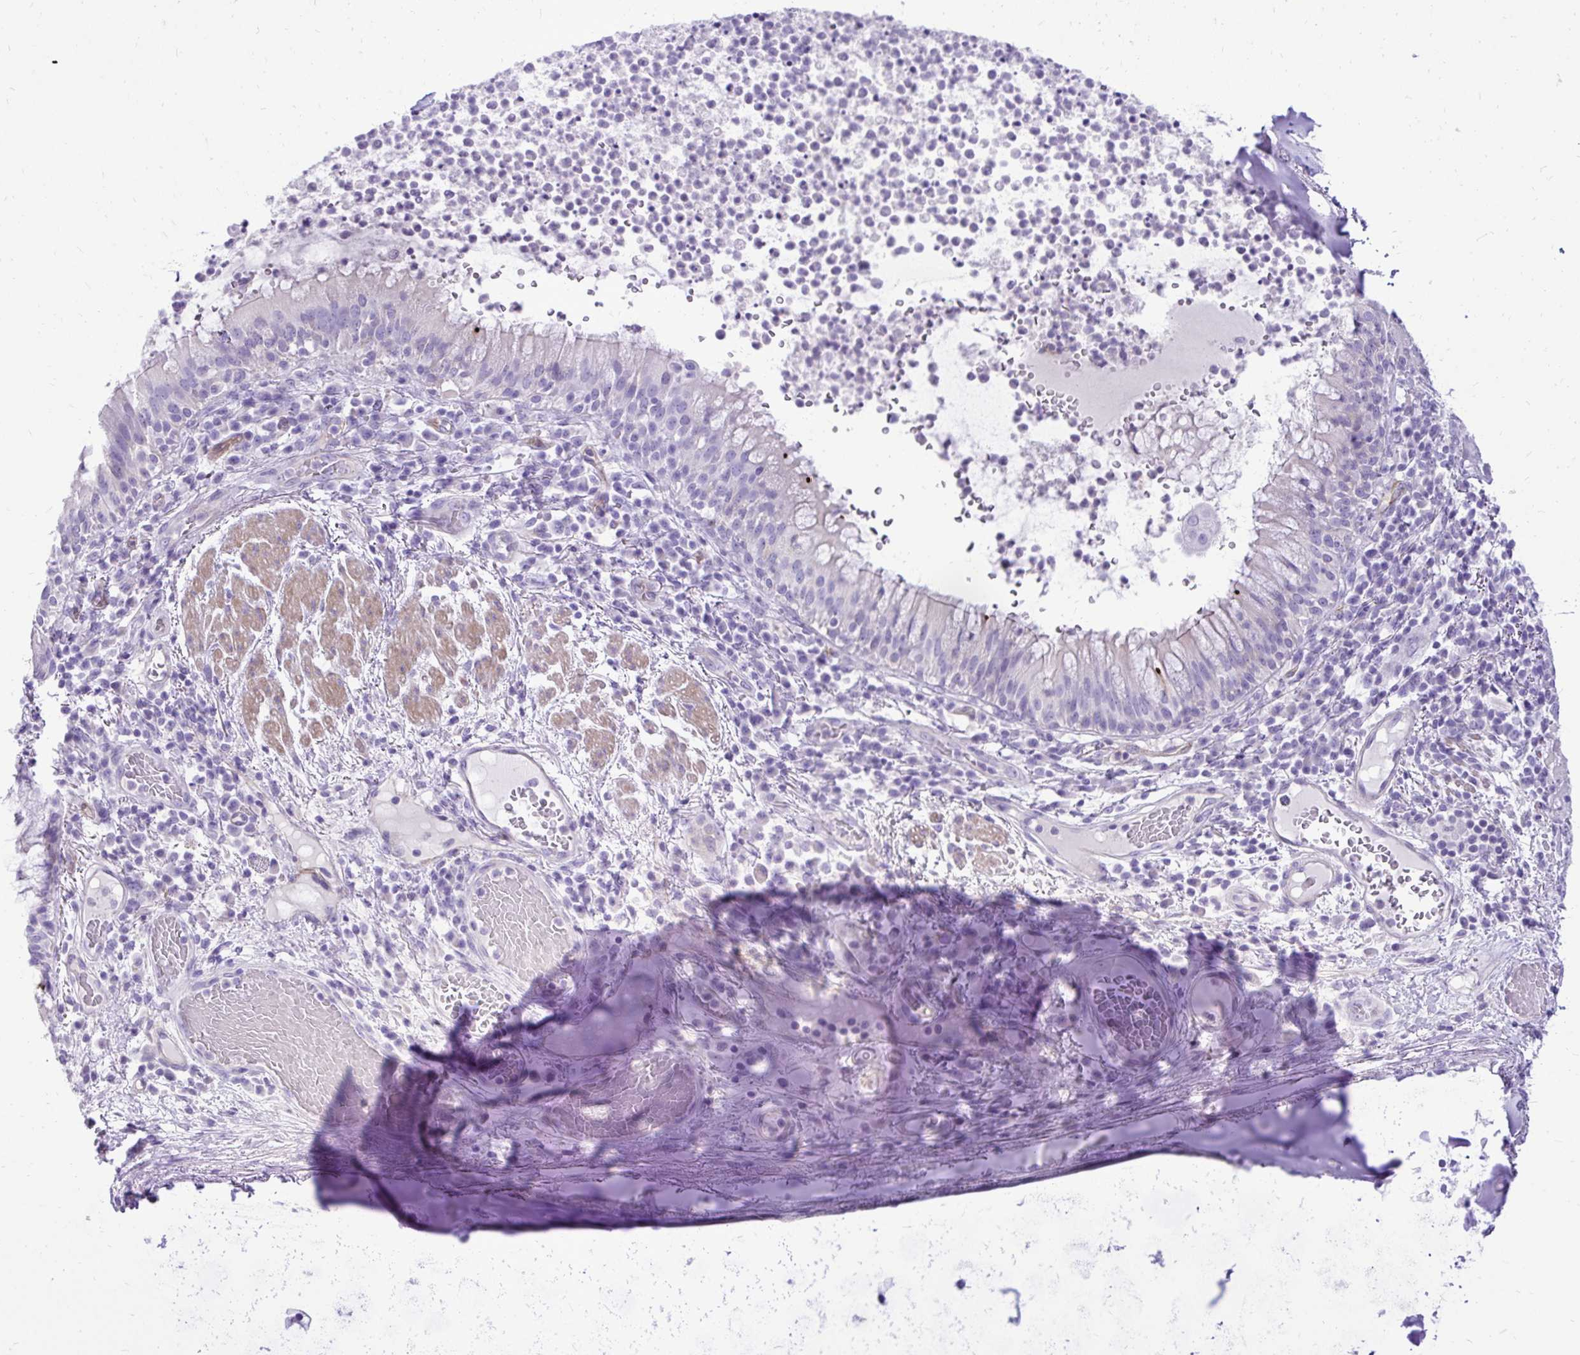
{"staining": {"intensity": "weak", "quantity": "<25%", "location": "cytoplasmic/membranous"}, "tissue": "bronchus", "cell_type": "Respiratory epithelial cells", "image_type": "normal", "snomed": [{"axis": "morphology", "description": "Normal tissue, NOS"}, {"axis": "topography", "description": "Lymph node"}, {"axis": "topography", "description": "Bronchus"}], "caption": "Immunohistochemistry (IHC) photomicrograph of normal human bronchus stained for a protein (brown), which shows no expression in respiratory epithelial cells.", "gene": "PELI3", "patient": {"sex": "male", "age": 56}}